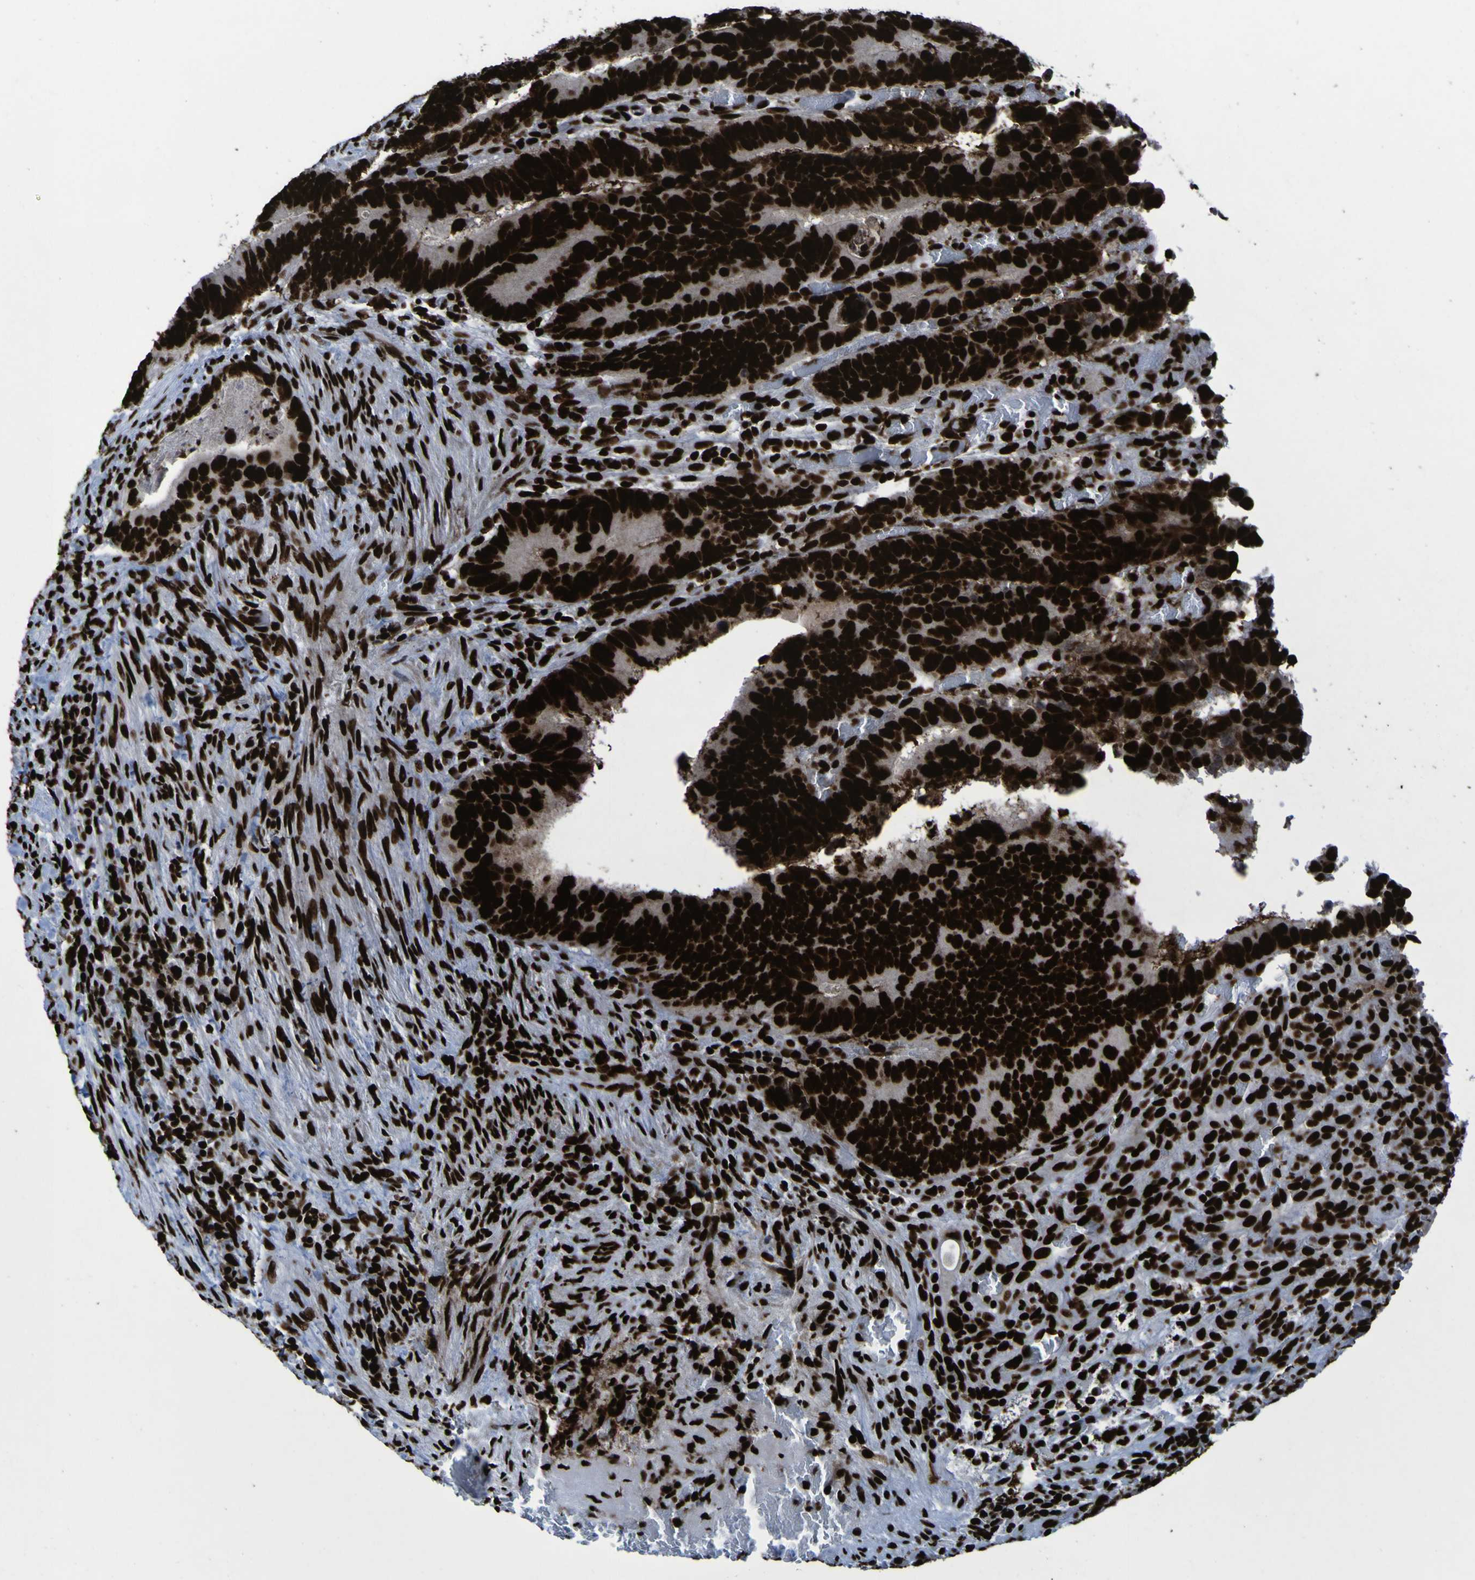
{"staining": {"intensity": "strong", "quantity": ">75%", "location": "nuclear"}, "tissue": "colorectal cancer", "cell_type": "Tumor cells", "image_type": "cancer", "snomed": [{"axis": "morphology", "description": "Adenocarcinoma, NOS"}, {"axis": "topography", "description": "Colon"}], "caption": "Immunohistochemical staining of adenocarcinoma (colorectal) demonstrates high levels of strong nuclear staining in approximately >75% of tumor cells.", "gene": "NPM1", "patient": {"sex": "male", "age": 72}}